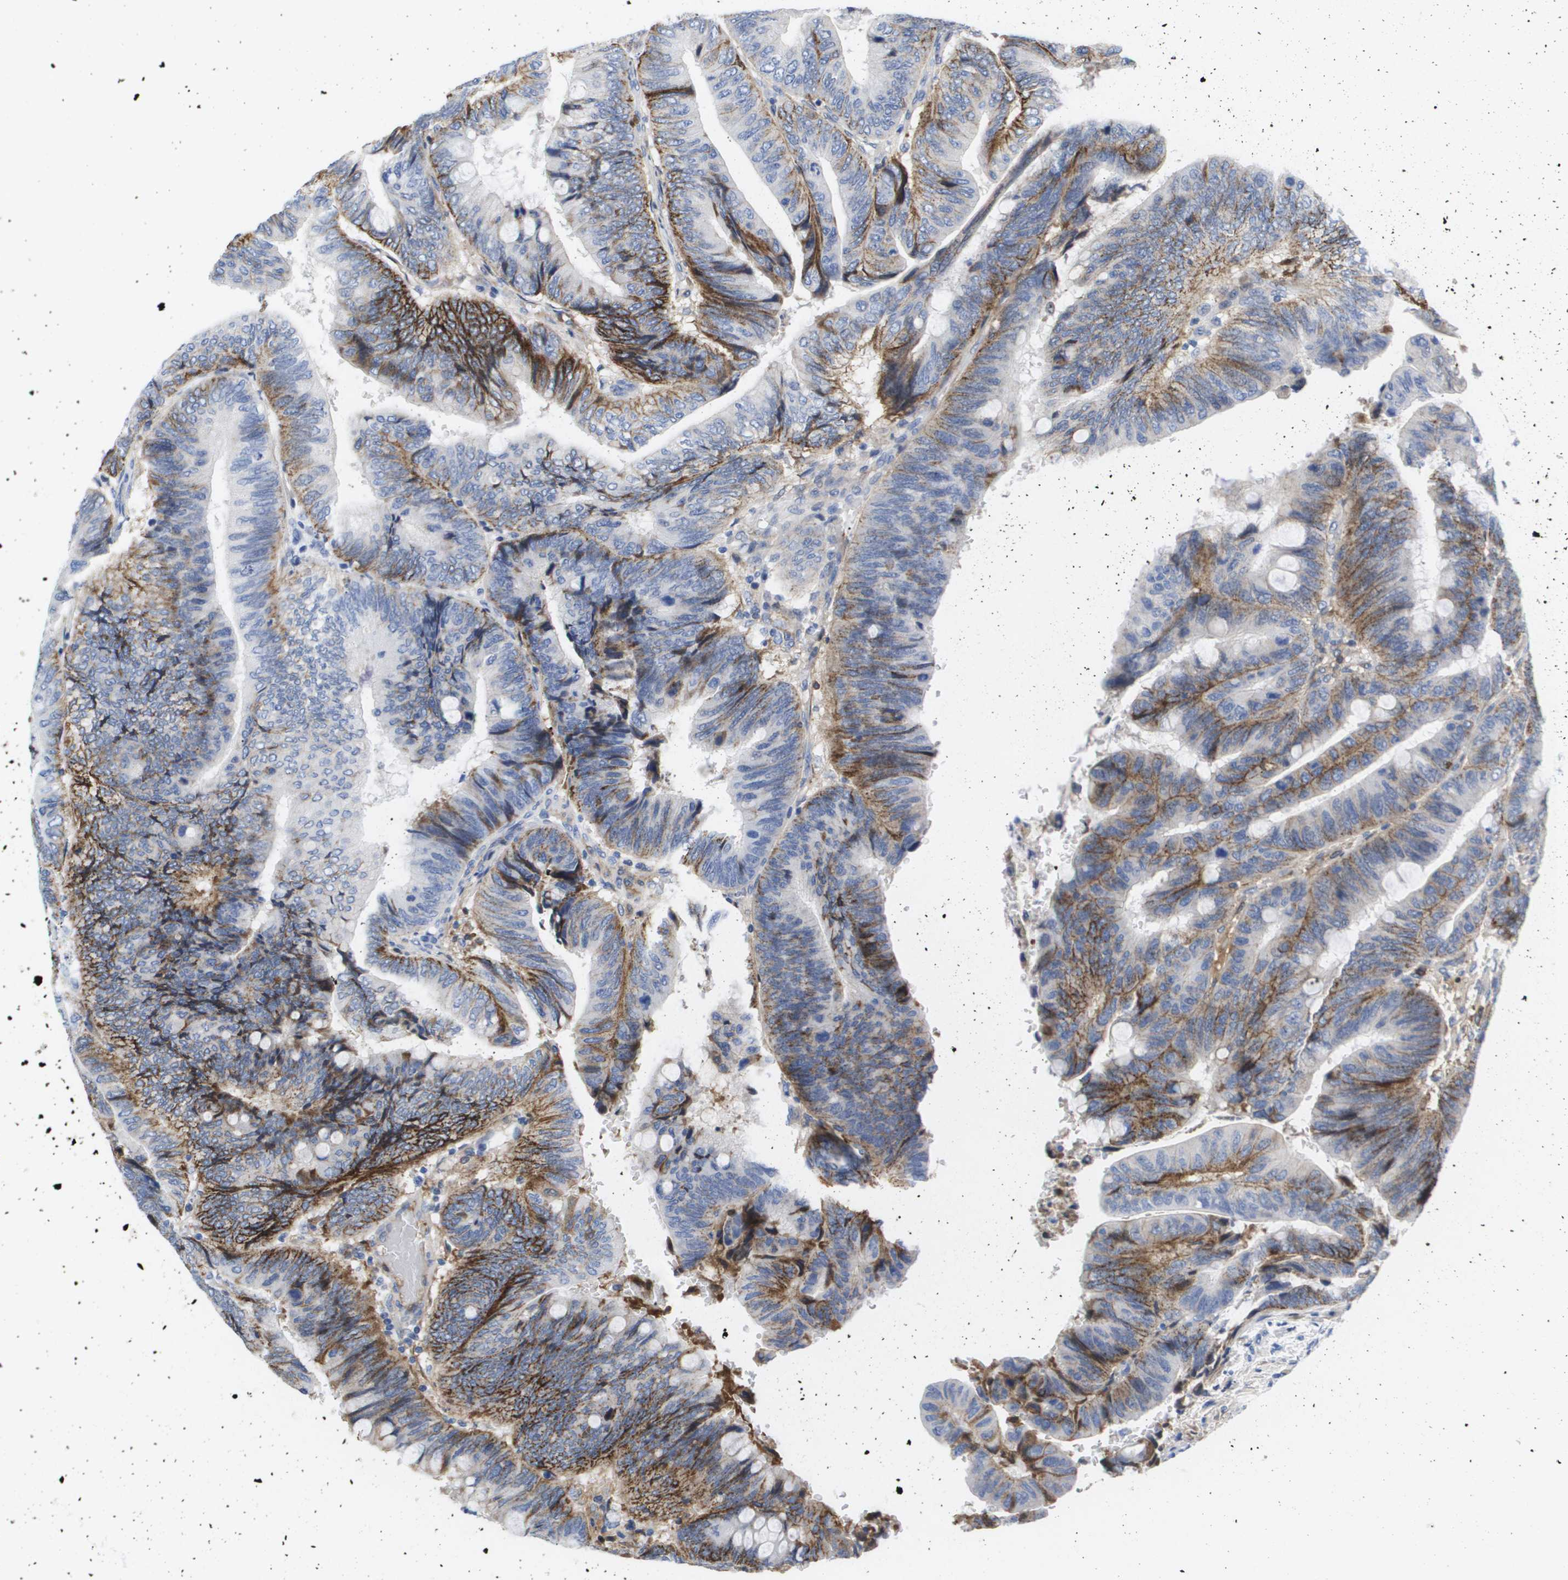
{"staining": {"intensity": "moderate", "quantity": "25%-75%", "location": "cytoplasmic/membranous"}, "tissue": "colorectal cancer", "cell_type": "Tumor cells", "image_type": "cancer", "snomed": [{"axis": "morphology", "description": "Normal tissue, NOS"}, {"axis": "morphology", "description": "Adenocarcinoma, NOS"}, {"axis": "topography", "description": "Rectum"}, {"axis": "topography", "description": "Peripheral nerve tissue"}], "caption": "Immunohistochemical staining of colorectal cancer (adenocarcinoma) reveals moderate cytoplasmic/membranous protein staining in approximately 25%-75% of tumor cells.", "gene": "SERPINC1", "patient": {"sex": "male", "age": 92}}